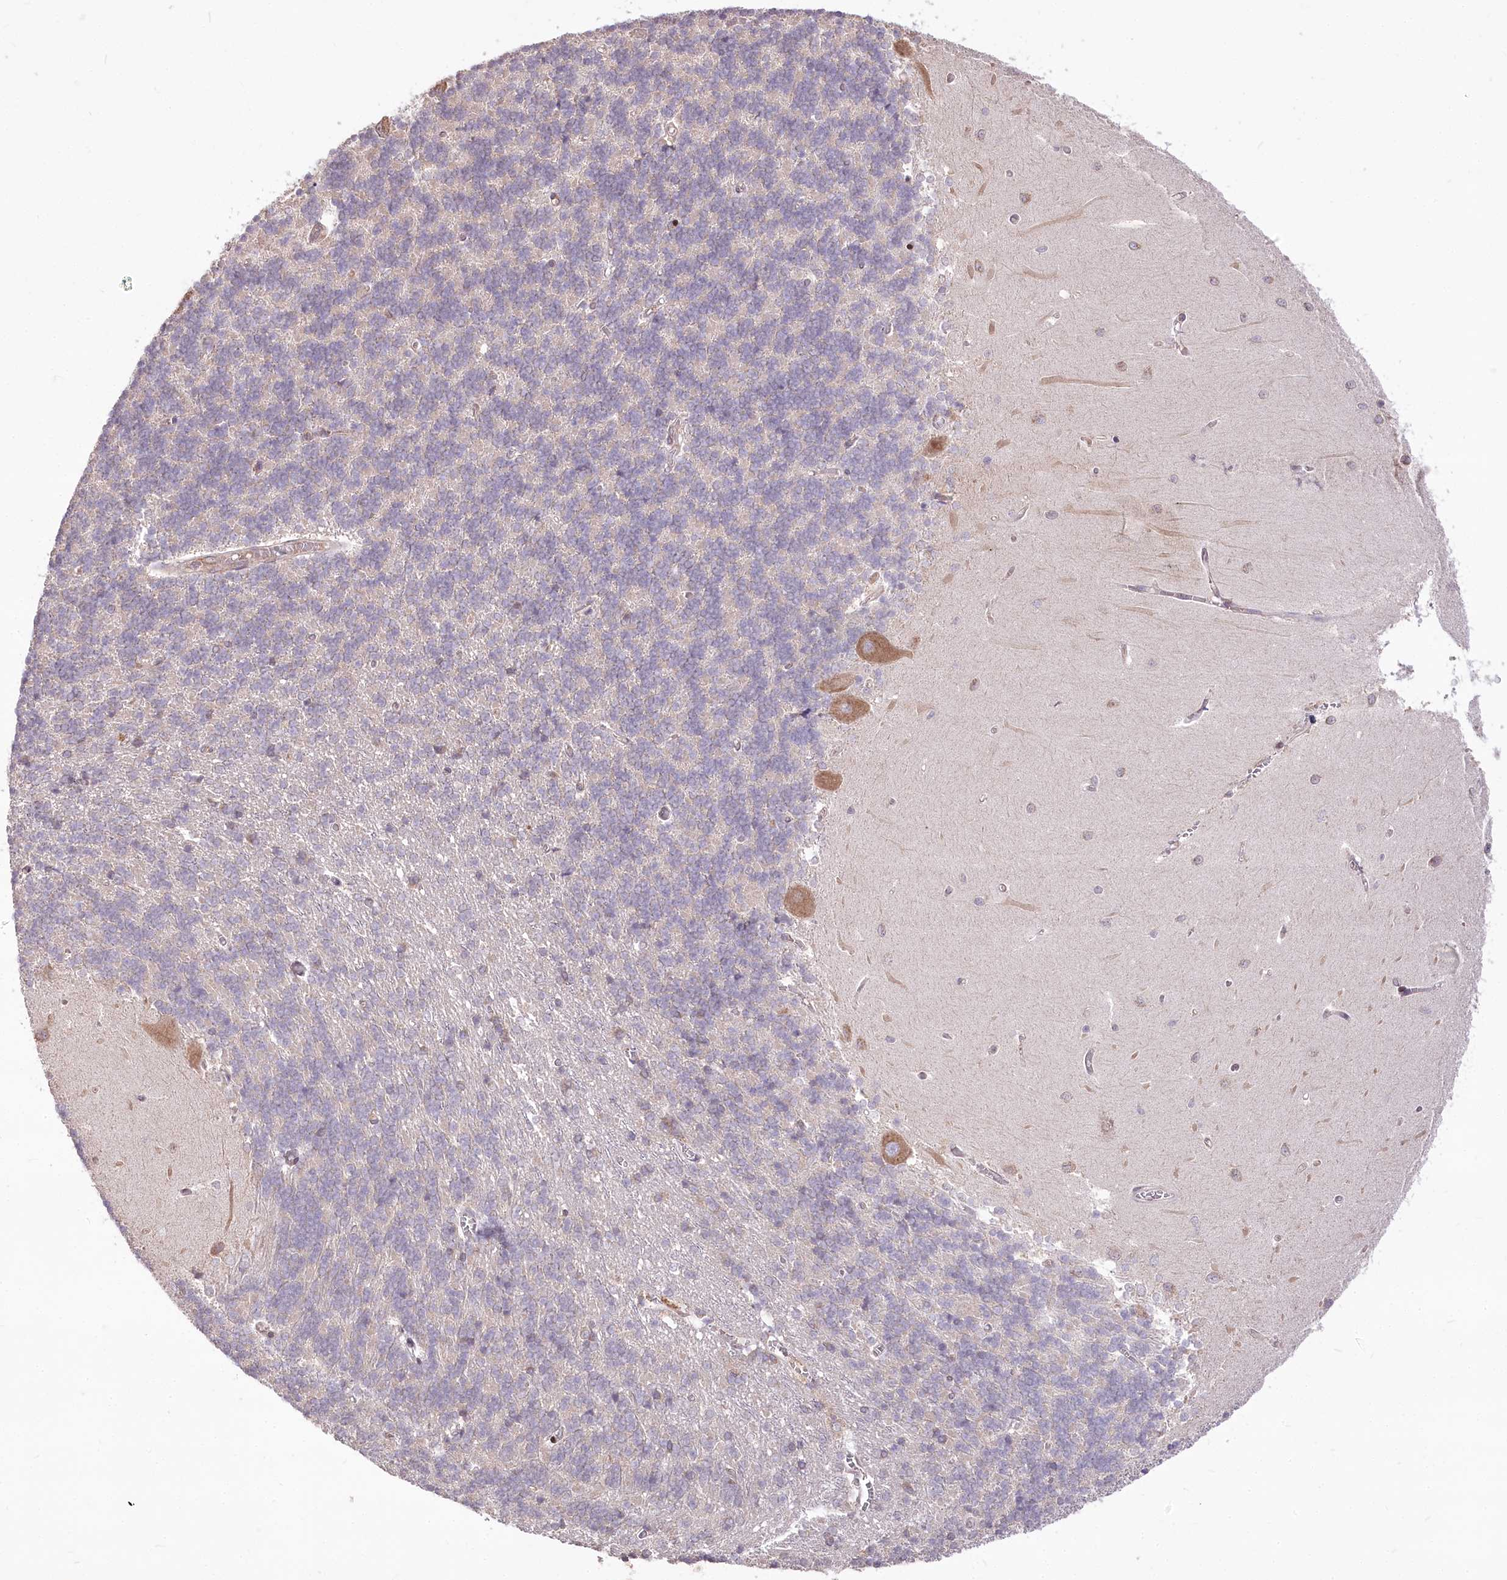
{"staining": {"intensity": "negative", "quantity": "none", "location": "none"}, "tissue": "cerebellum", "cell_type": "Cells in granular layer", "image_type": "normal", "snomed": [{"axis": "morphology", "description": "Normal tissue, NOS"}, {"axis": "topography", "description": "Cerebellum"}], "caption": "This image is of benign cerebellum stained with IHC to label a protein in brown with the nuclei are counter-stained blue. There is no staining in cells in granular layer.", "gene": "STT3B", "patient": {"sex": "male", "age": 37}}